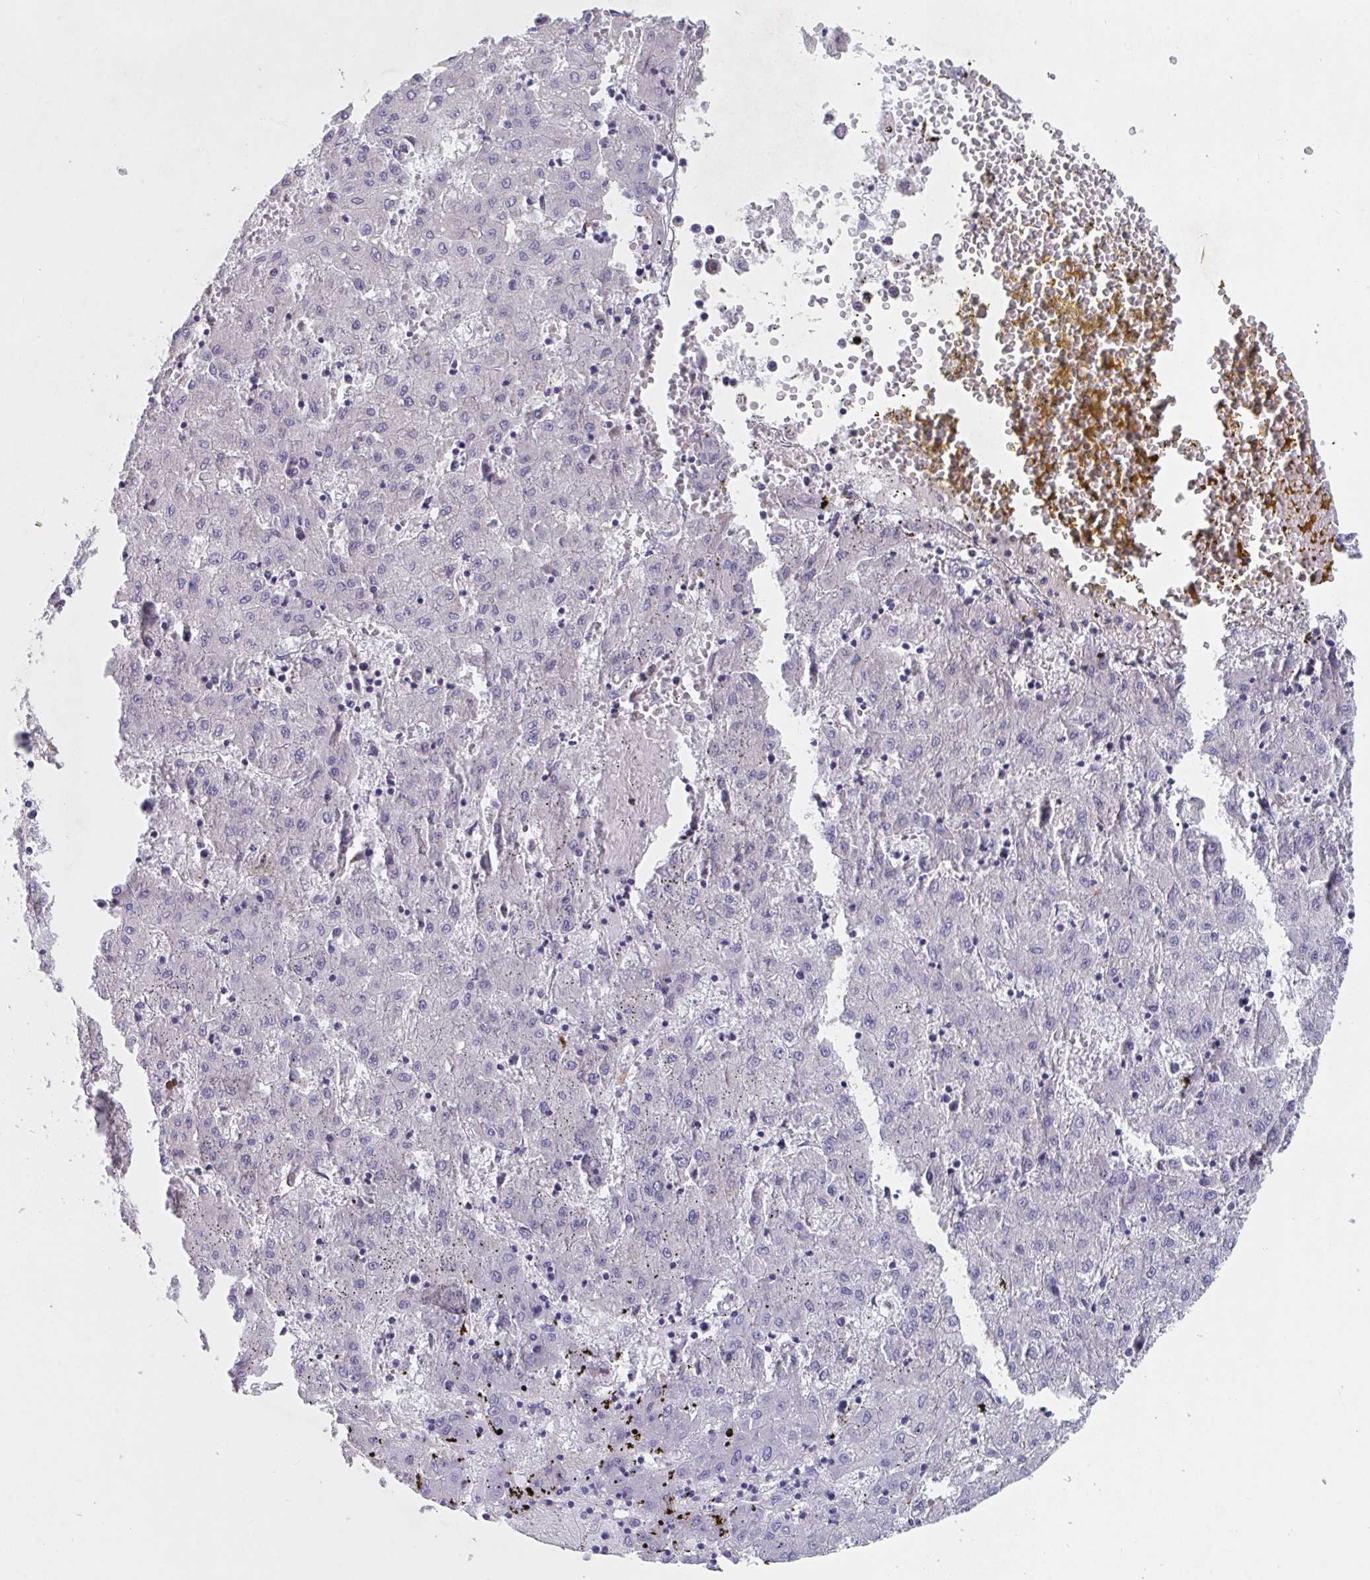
{"staining": {"intensity": "negative", "quantity": "none", "location": "none"}, "tissue": "liver cancer", "cell_type": "Tumor cells", "image_type": "cancer", "snomed": [{"axis": "morphology", "description": "Carcinoma, Hepatocellular, NOS"}, {"axis": "topography", "description": "Liver"}], "caption": "Micrograph shows no protein positivity in tumor cells of hepatocellular carcinoma (liver) tissue. (DAB immunohistochemistry with hematoxylin counter stain).", "gene": "ZNF561", "patient": {"sex": "male", "age": 72}}